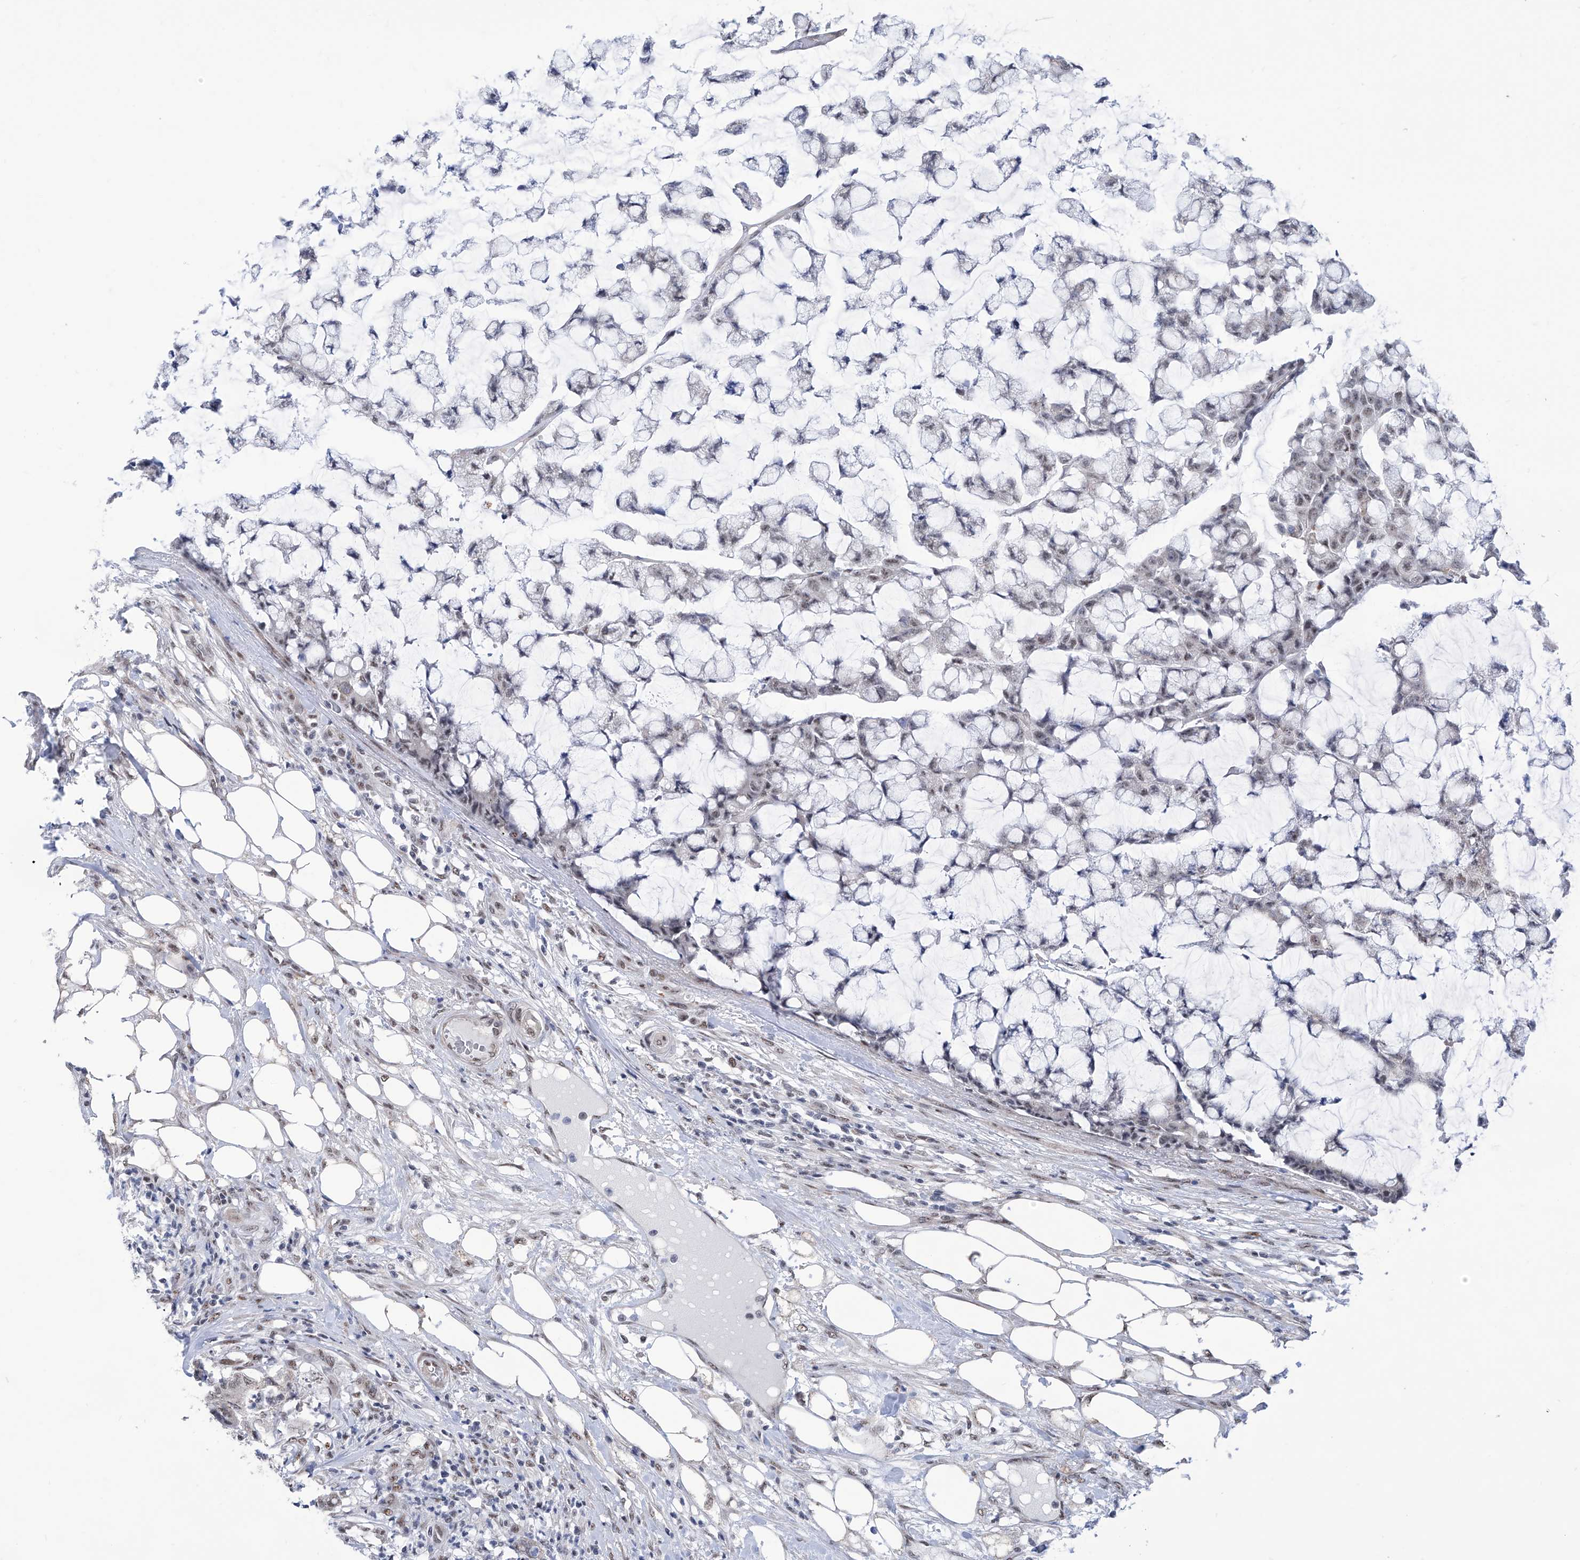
{"staining": {"intensity": "weak", "quantity": "<25%", "location": "nuclear"}, "tissue": "colorectal cancer", "cell_type": "Tumor cells", "image_type": "cancer", "snomed": [{"axis": "morphology", "description": "Adenocarcinoma, NOS"}, {"axis": "topography", "description": "Colon"}], "caption": "This is an immunohistochemistry image of colorectal adenocarcinoma. There is no positivity in tumor cells.", "gene": "SART1", "patient": {"sex": "female", "age": 84}}